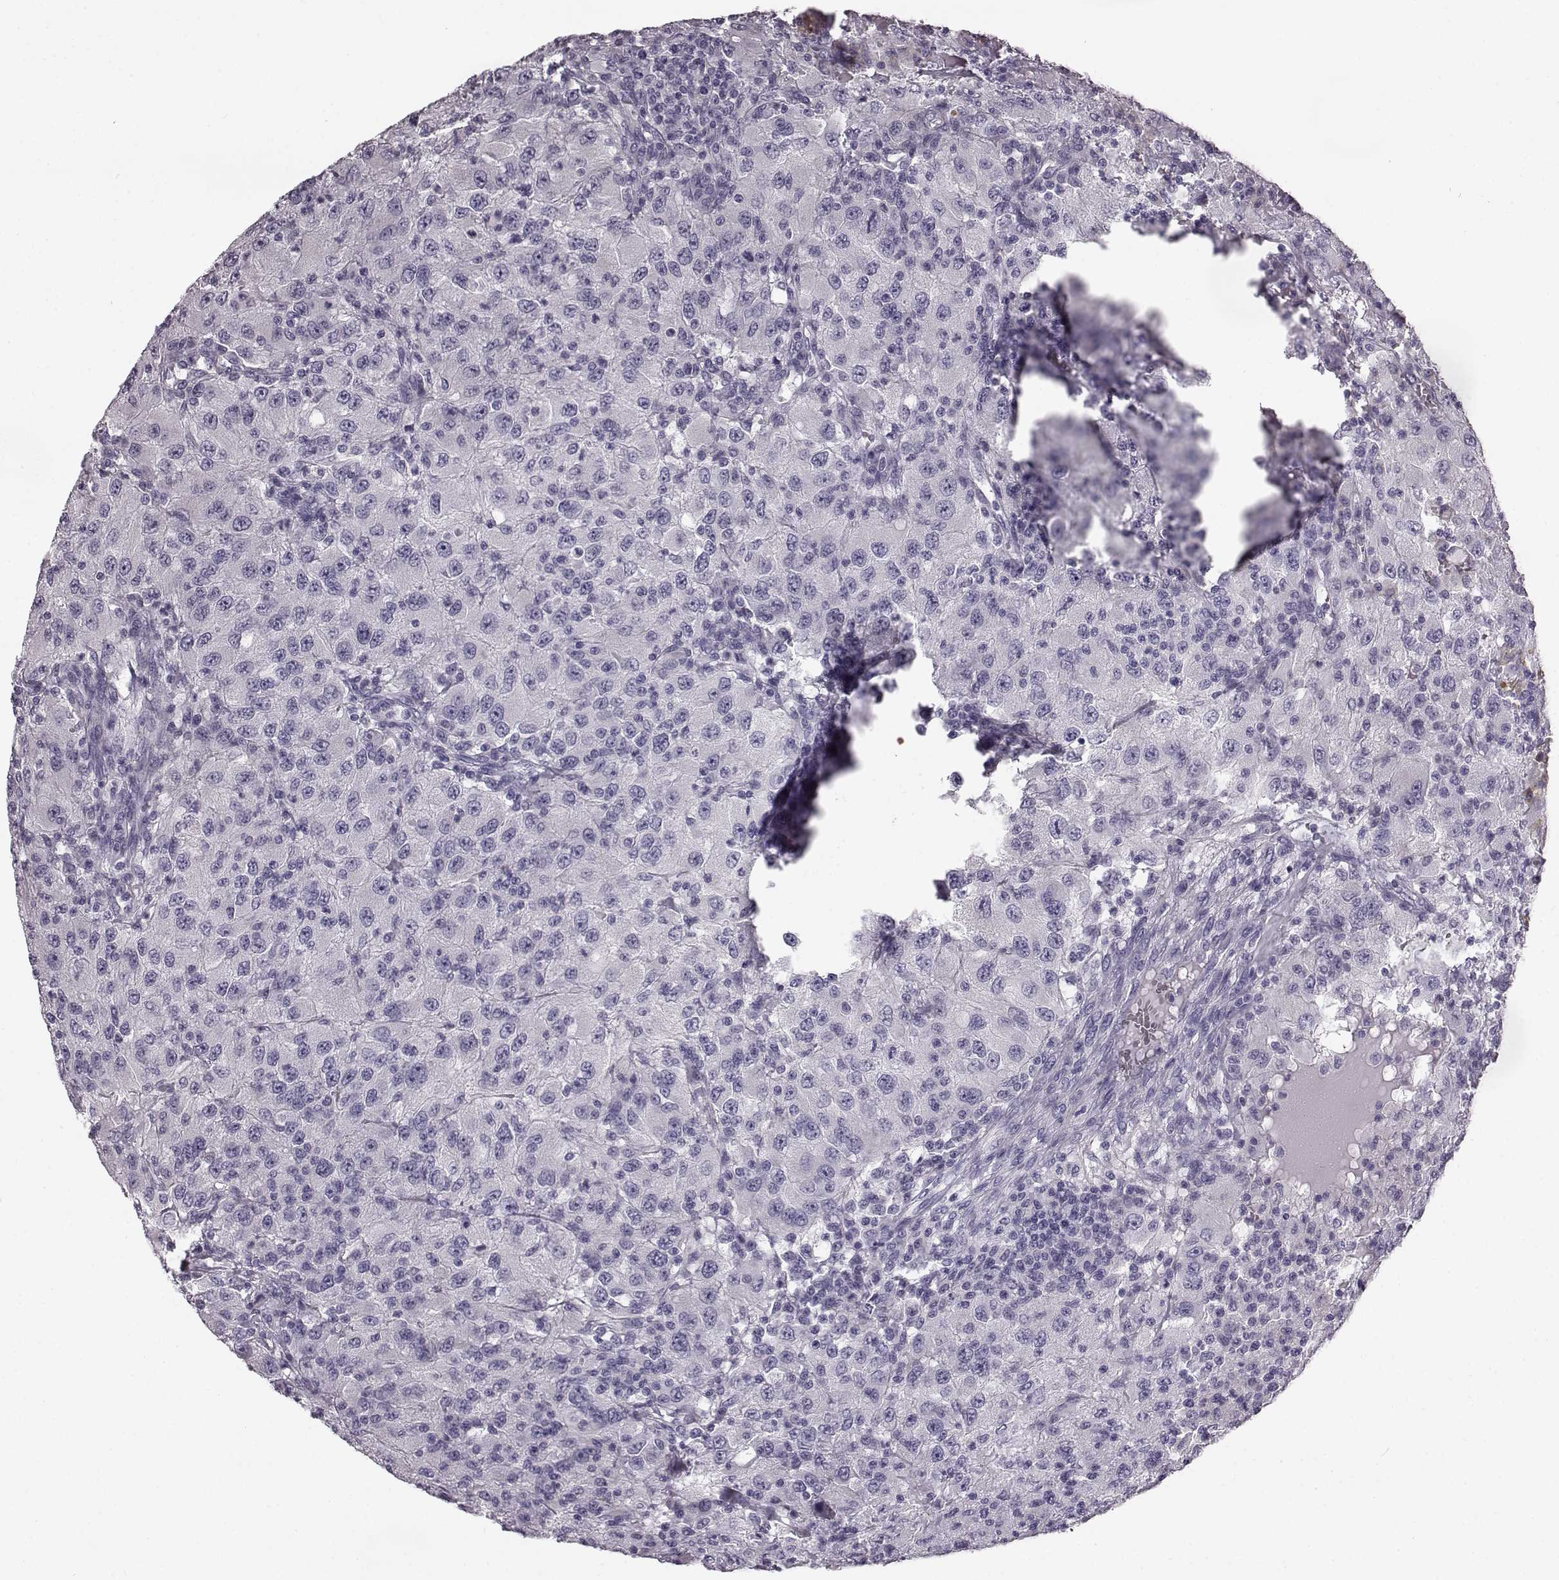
{"staining": {"intensity": "negative", "quantity": "none", "location": "none"}, "tissue": "renal cancer", "cell_type": "Tumor cells", "image_type": "cancer", "snomed": [{"axis": "morphology", "description": "Adenocarcinoma, NOS"}, {"axis": "topography", "description": "Kidney"}], "caption": "Human renal adenocarcinoma stained for a protein using immunohistochemistry displays no positivity in tumor cells.", "gene": "ODAD4", "patient": {"sex": "female", "age": 67}}